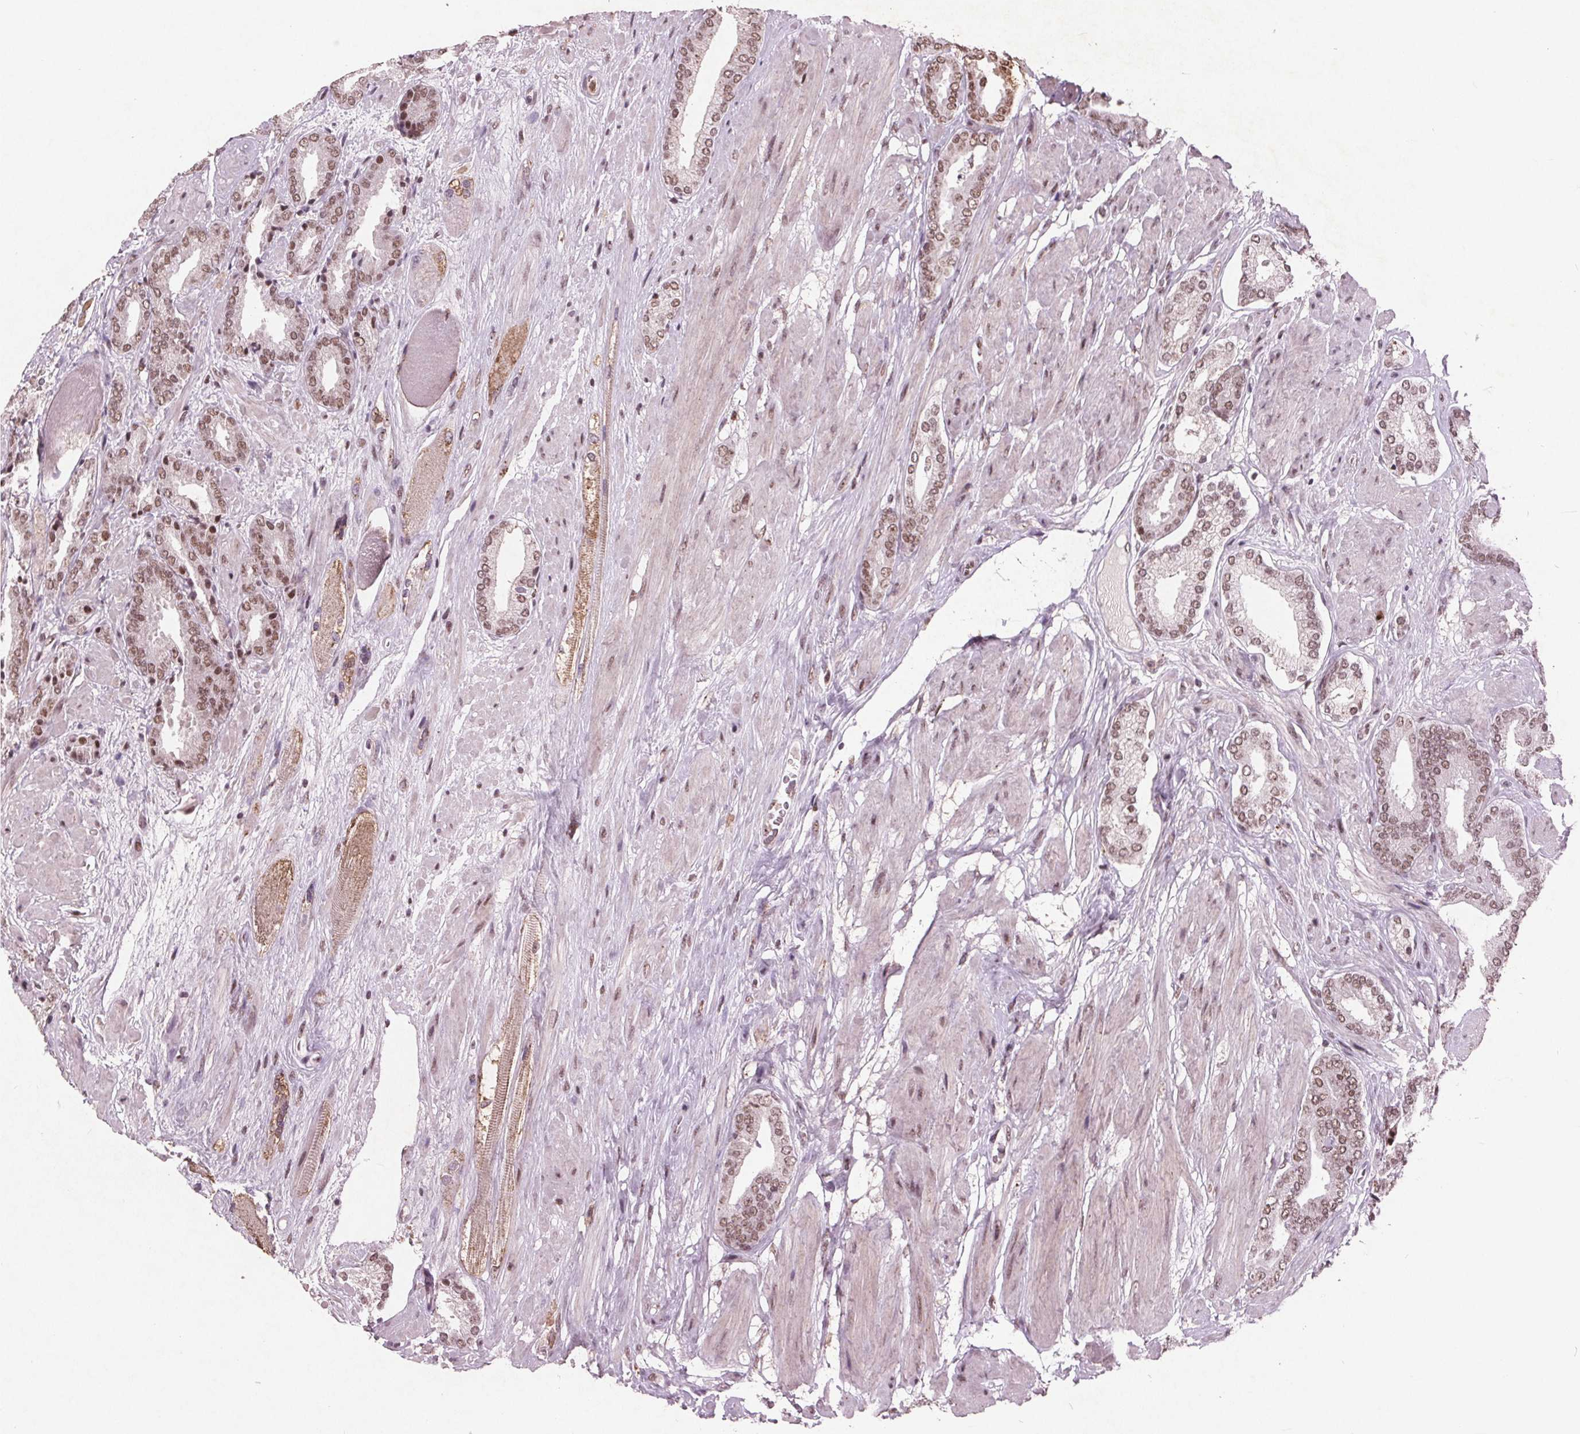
{"staining": {"intensity": "weak", "quantity": ">75%", "location": "nuclear"}, "tissue": "prostate cancer", "cell_type": "Tumor cells", "image_type": "cancer", "snomed": [{"axis": "morphology", "description": "Adenocarcinoma, High grade"}, {"axis": "topography", "description": "Prostate"}], "caption": "A histopathology image of adenocarcinoma (high-grade) (prostate) stained for a protein reveals weak nuclear brown staining in tumor cells. Immunohistochemistry stains the protein of interest in brown and the nuclei are stained blue.", "gene": "RPS6KA2", "patient": {"sex": "male", "age": 56}}